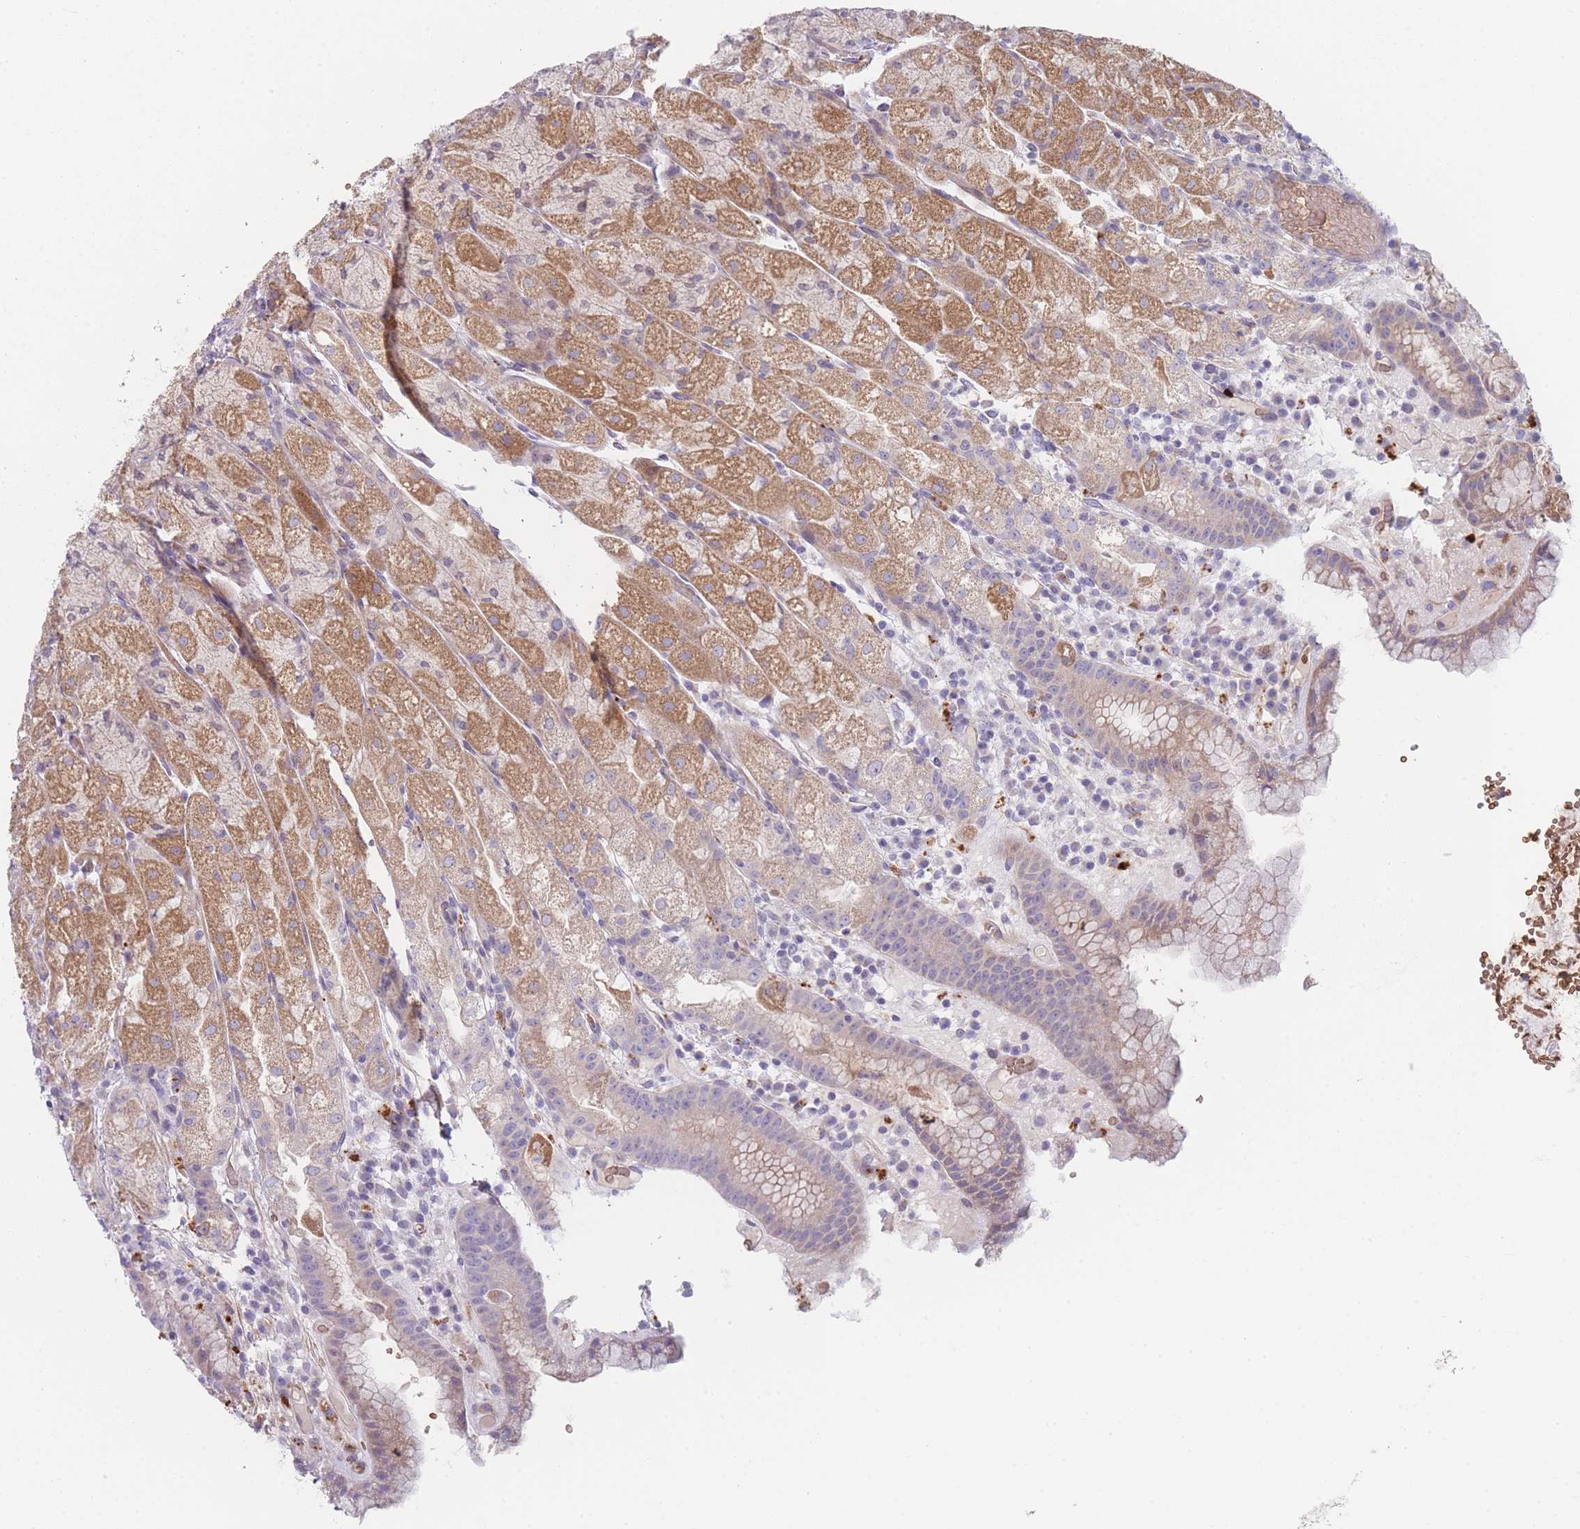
{"staining": {"intensity": "moderate", "quantity": "25%-75%", "location": "cytoplasmic/membranous"}, "tissue": "stomach", "cell_type": "Glandular cells", "image_type": "normal", "snomed": [{"axis": "morphology", "description": "Normal tissue, NOS"}, {"axis": "topography", "description": "Stomach, upper"}], "caption": "Immunohistochemical staining of normal stomach exhibits moderate cytoplasmic/membranous protein expression in approximately 25%-75% of glandular cells. (DAB (3,3'-diaminobenzidine) IHC with brightfield microscopy, high magnification).", "gene": "SMPD4", "patient": {"sex": "male", "age": 52}}